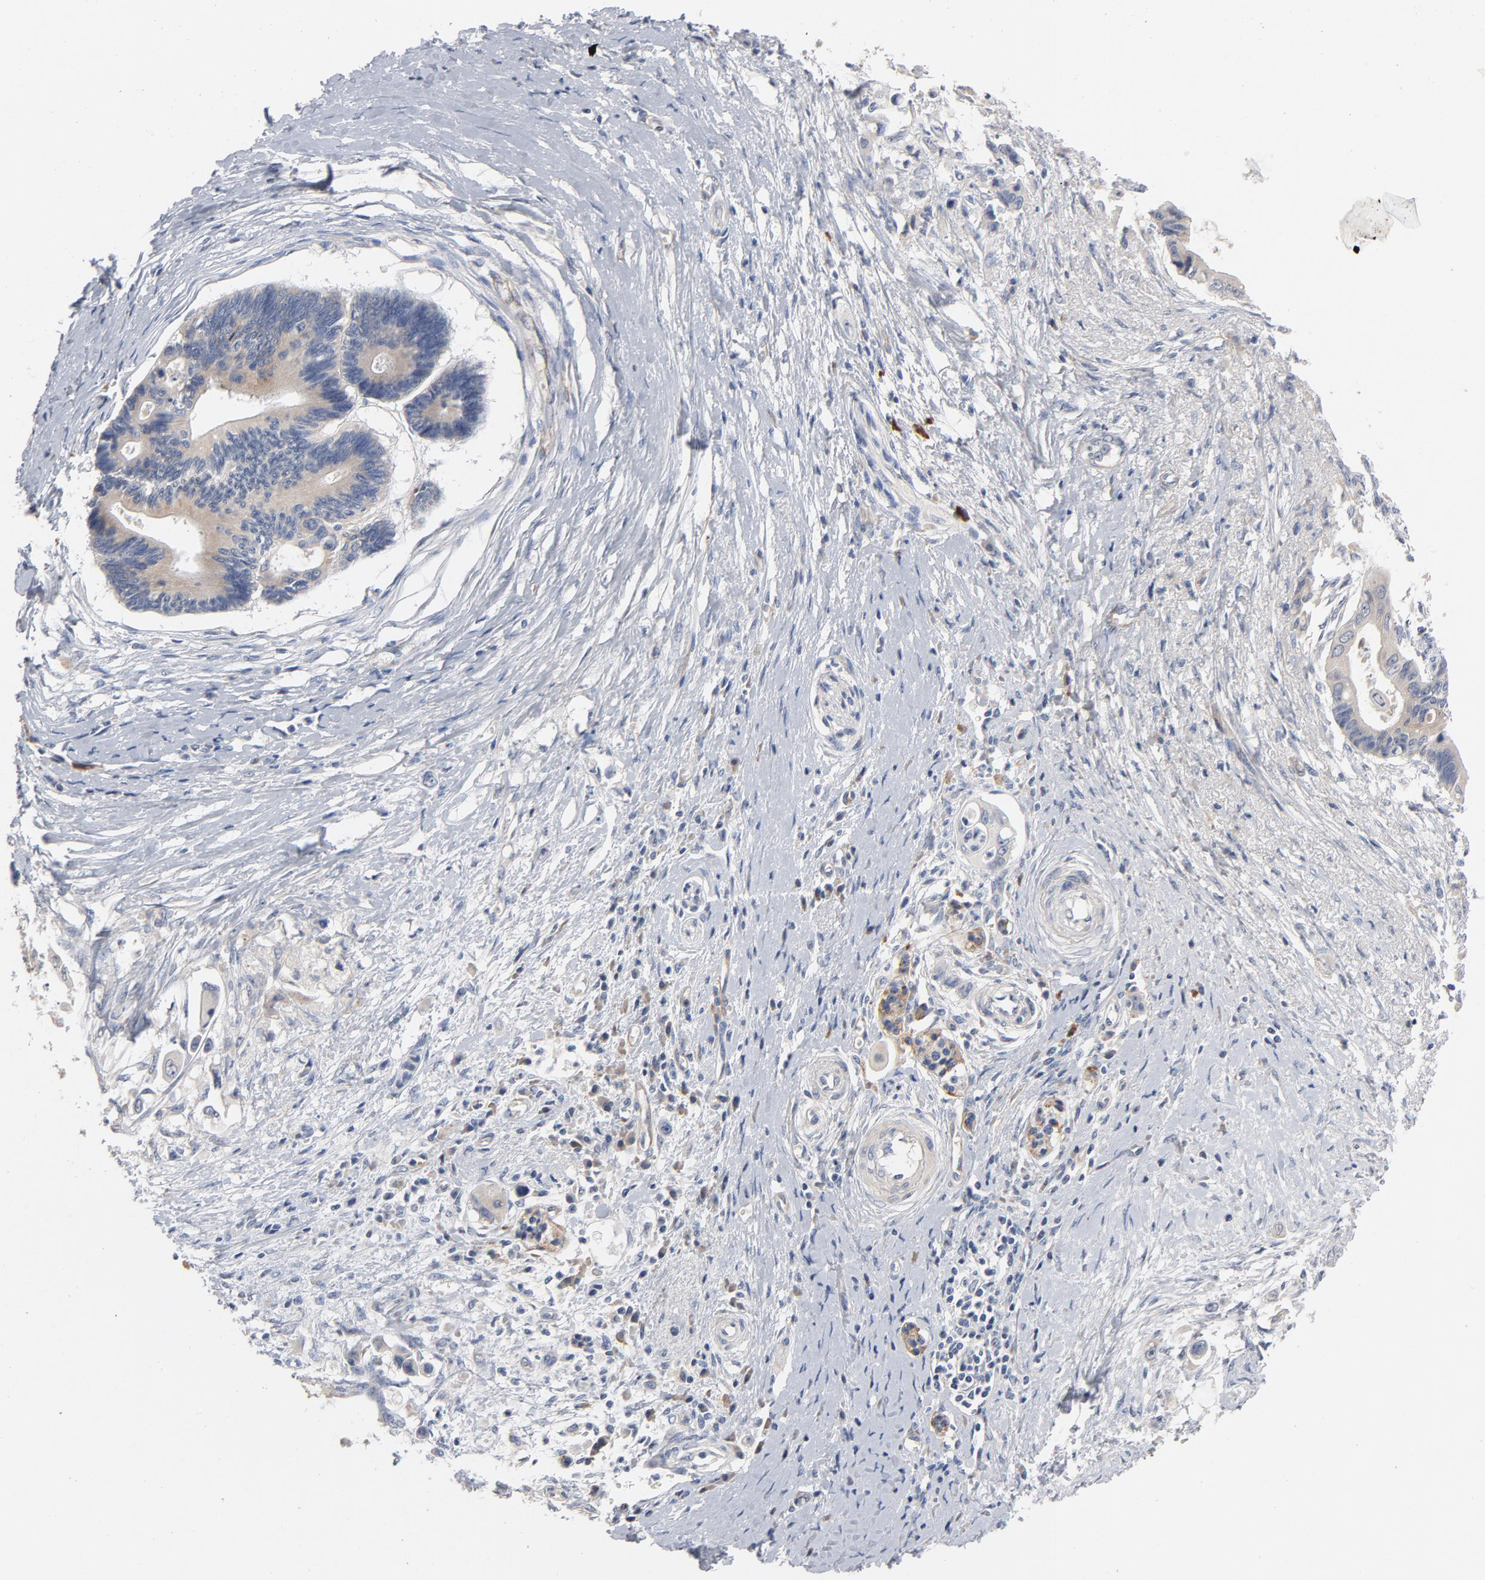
{"staining": {"intensity": "weak", "quantity": ">75%", "location": "cytoplasmic/membranous"}, "tissue": "pancreatic cancer", "cell_type": "Tumor cells", "image_type": "cancer", "snomed": [{"axis": "morphology", "description": "Adenocarcinoma, NOS"}, {"axis": "topography", "description": "Pancreas"}], "caption": "Protein analysis of pancreatic cancer tissue demonstrates weak cytoplasmic/membranous positivity in about >75% of tumor cells. (DAB (3,3'-diaminobenzidine) IHC, brown staining for protein, blue staining for nuclei).", "gene": "CCDC134", "patient": {"sex": "female", "age": 70}}